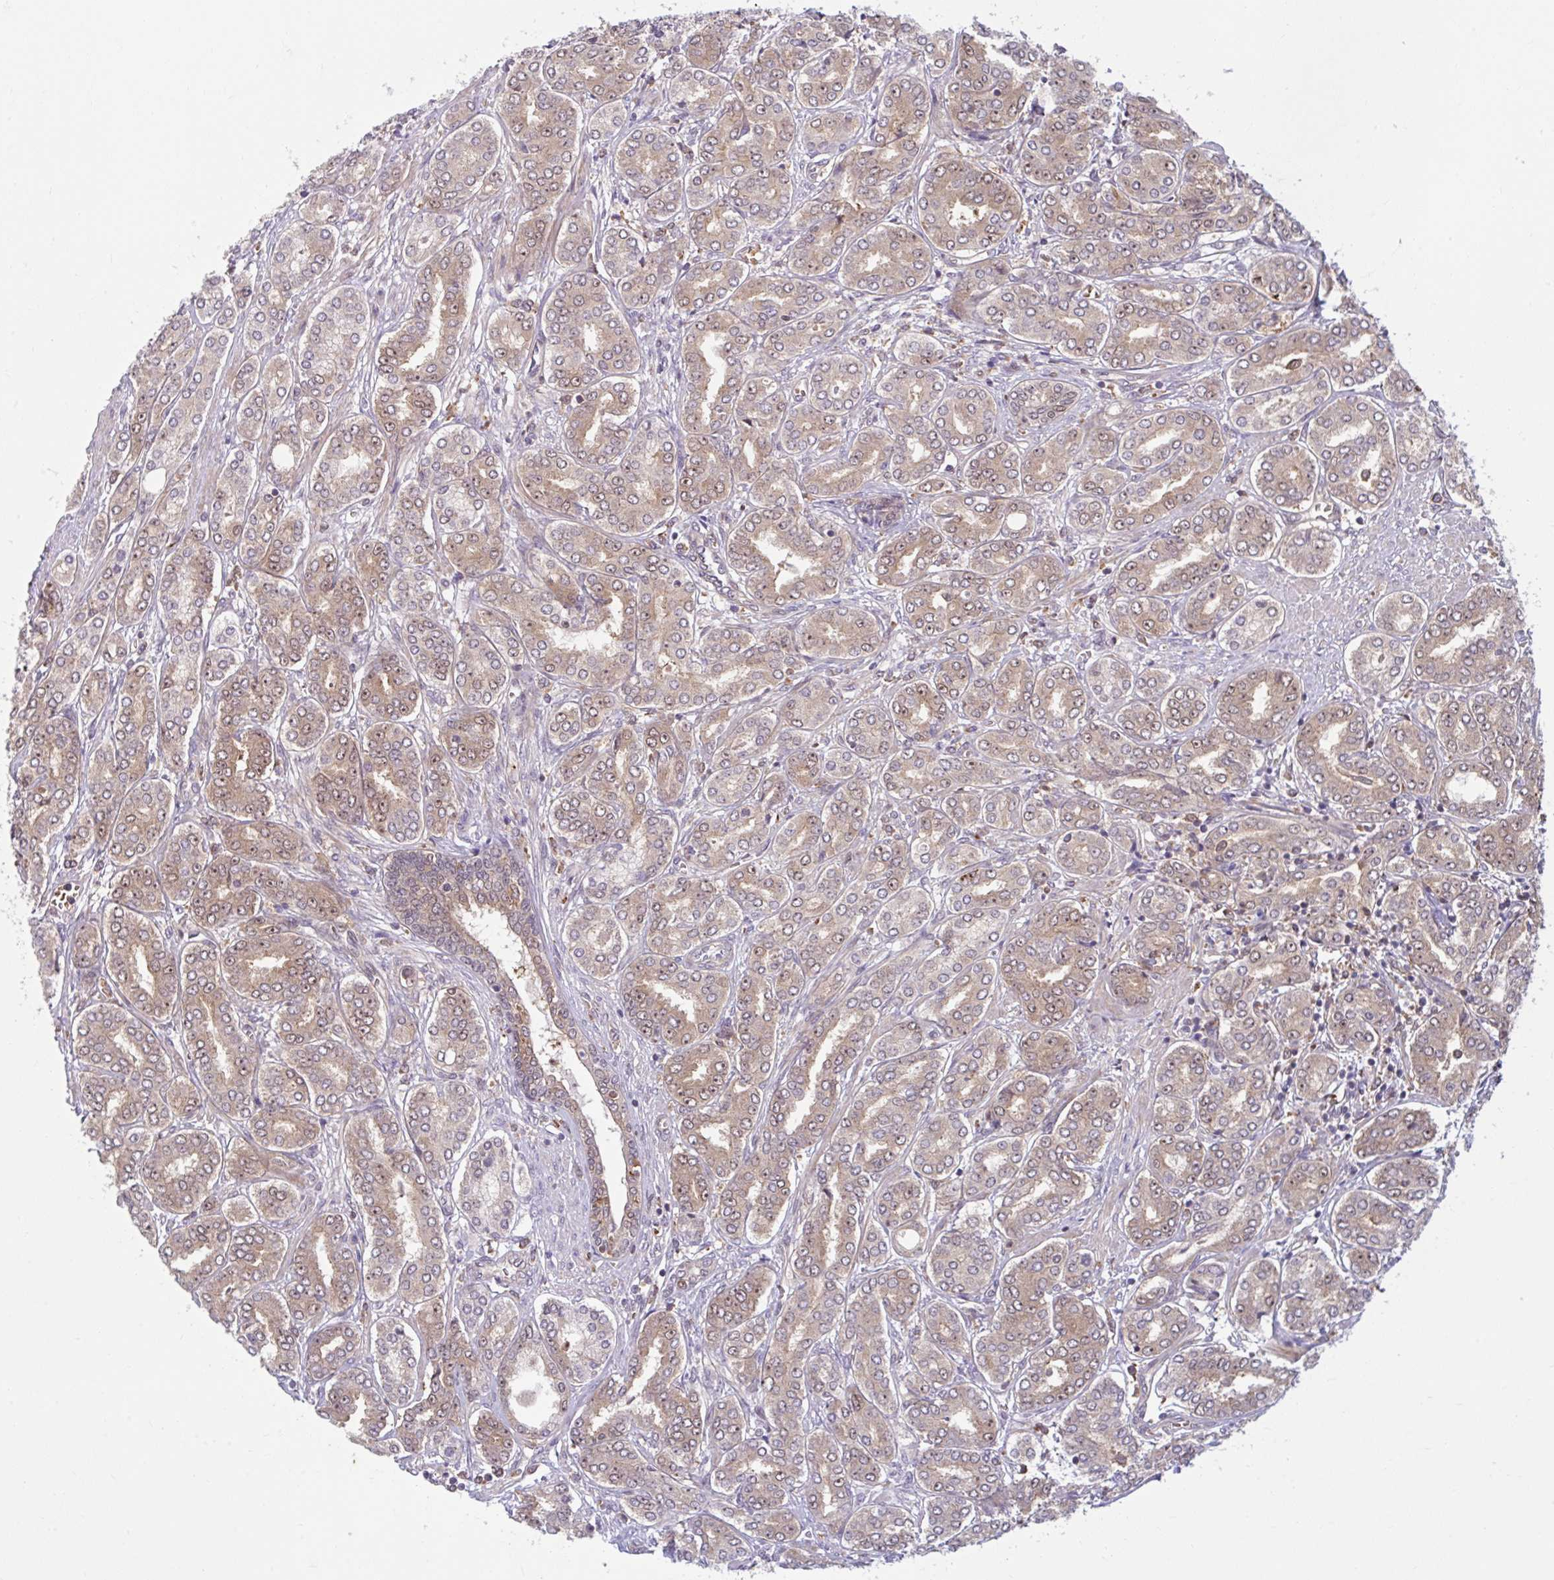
{"staining": {"intensity": "moderate", "quantity": ">75%", "location": "cytoplasmic/membranous,nuclear"}, "tissue": "prostate cancer", "cell_type": "Tumor cells", "image_type": "cancer", "snomed": [{"axis": "morphology", "description": "Adenocarcinoma, High grade"}, {"axis": "topography", "description": "Prostate"}], "caption": "This is an image of immunohistochemistry staining of prostate cancer, which shows moderate staining in the cytoplasmic/membranous and nuclear of tumor cells.", "gene": "HMBS", "patient": {"sex": "male", "age": 72}}